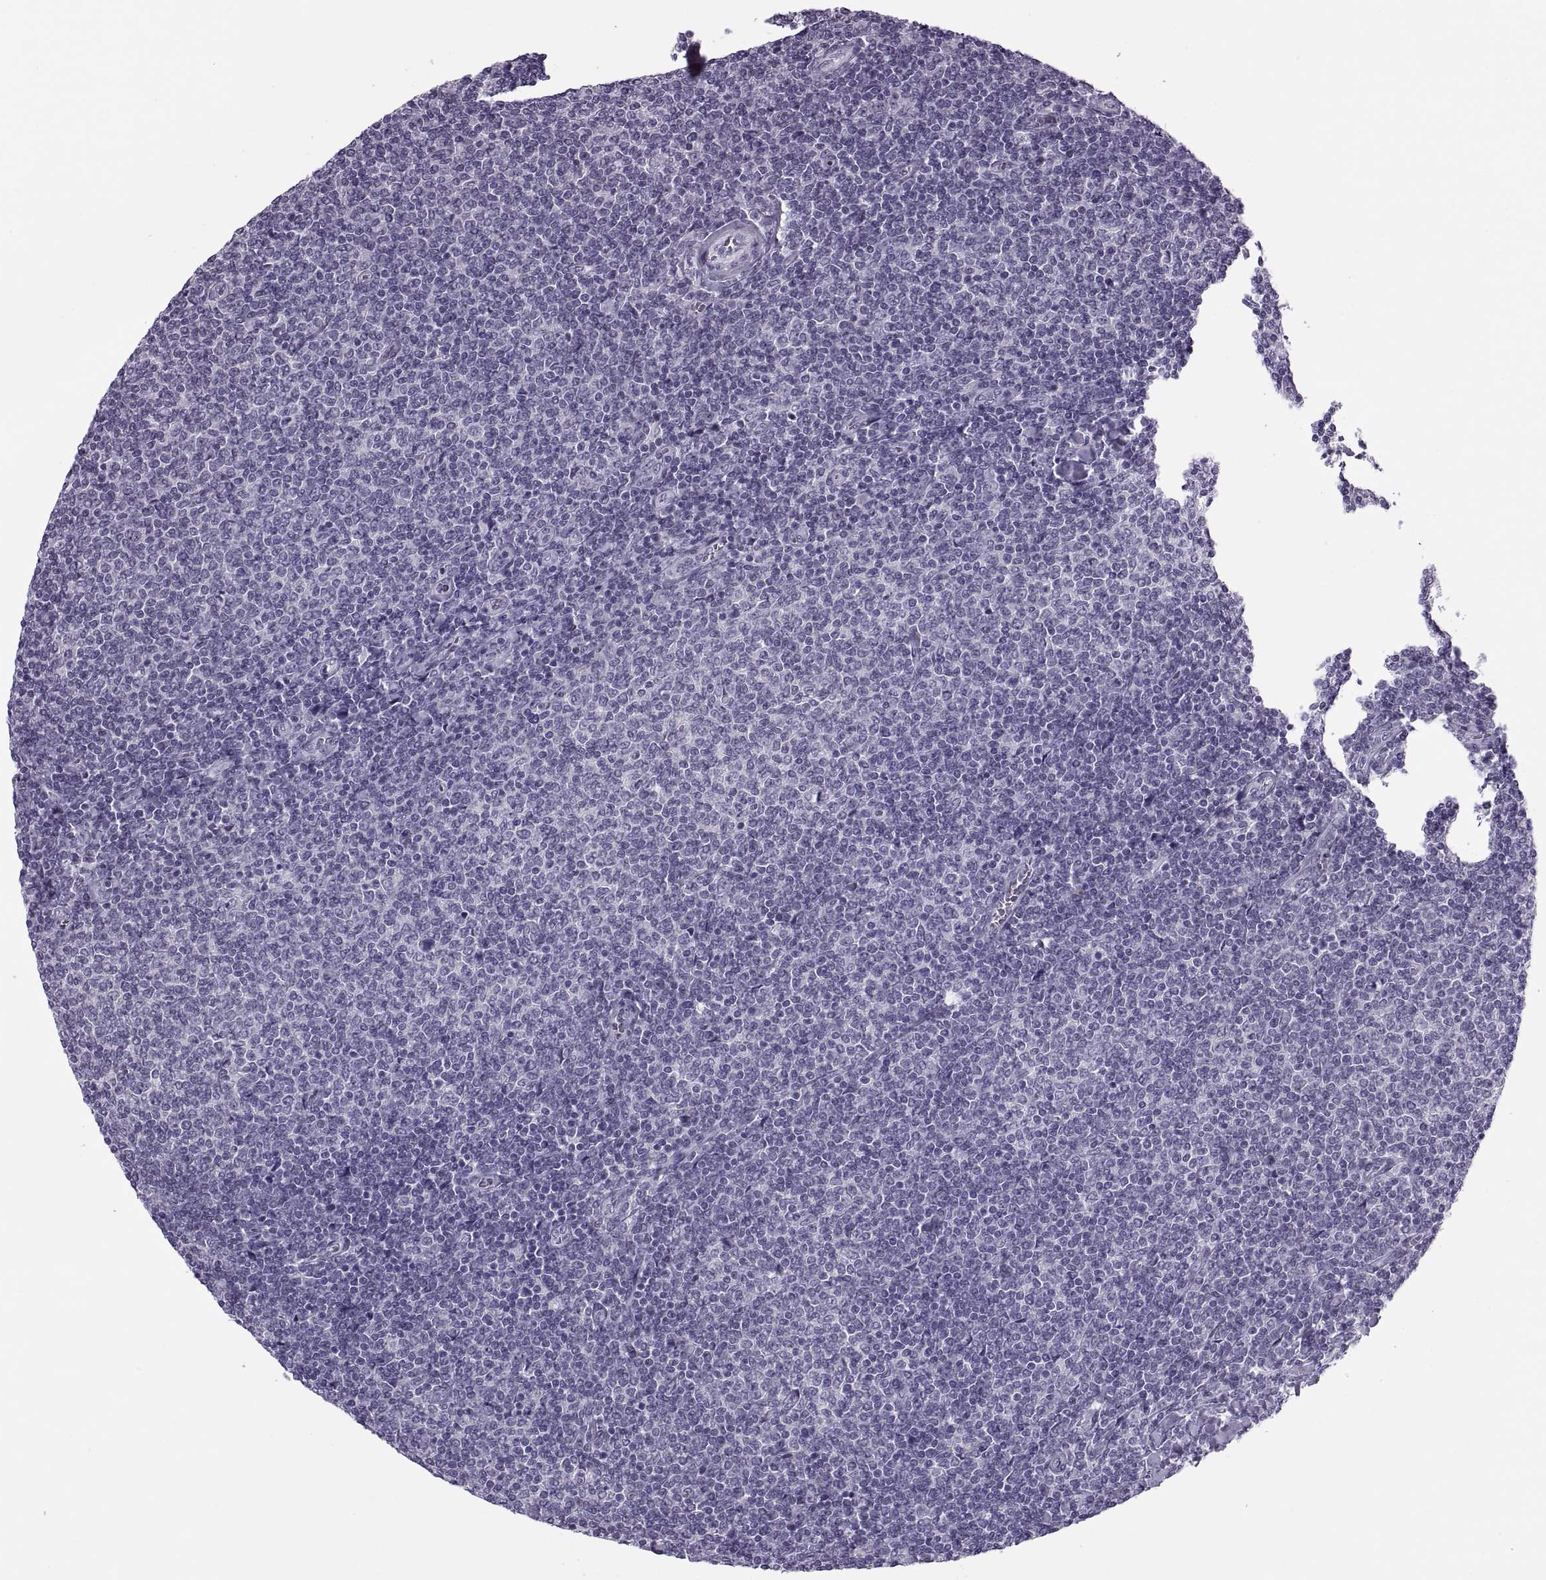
{"staining": {"intensity": "negative", "quantity": "none", "location": "none"}, "tissue": "lymphoma", "cell_type": "Tumor cells", "image_type": "cancer", "snomed": [{"axis": "morphology", "description": "Malignant lymphoma, non-Hodgkin's type, Low grade"}, {"axis": "topography", "description": "Lymph node"}], "caption": "This is an immunohistochemistry (IHC) micrograph of human lymphoma. There is no expression in tumor cells.", "gene": "FAM24A", "patient": {"sex": "male", "age": 52}}